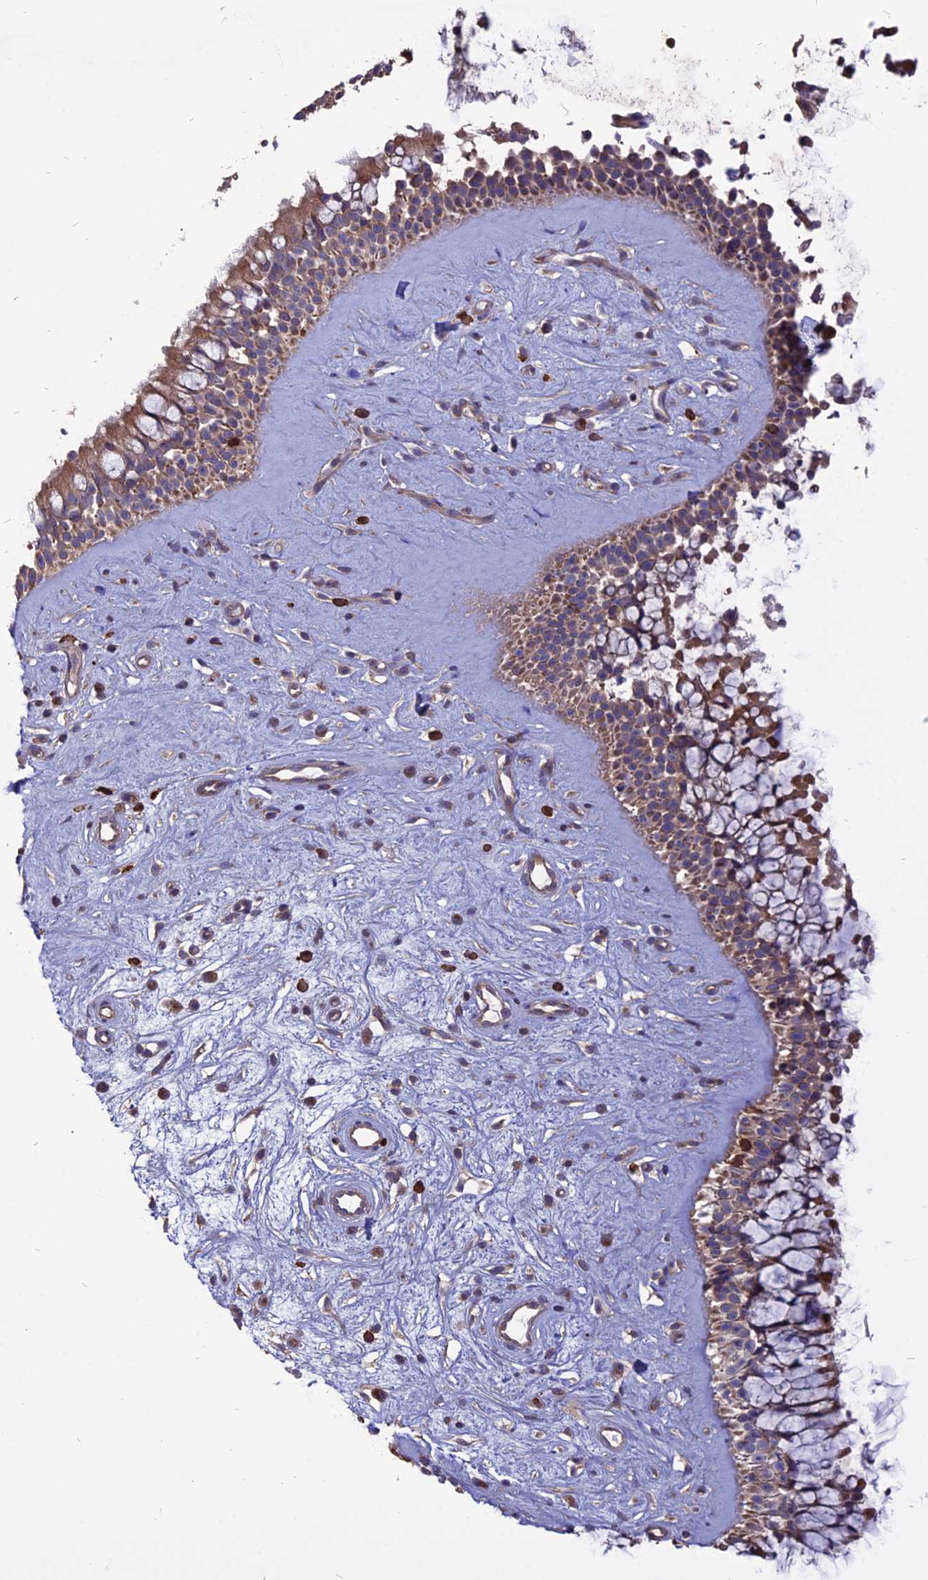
{"staining": {"intensity": "weak", "quantity": ">75%", "location": "cytoplasmic/membranous"}, "tissue": "nasopharynx", "cell_type": "Respiratory epithelial cells", "image_type": "normal", "snomed": [{"axis": "morphology", "description": "Normal tissue, NOS"}, {"axis": "topography", "description": "Nasopharynx"}], "caption": "The histopathology image reveals immunohistochemical staining of benign nasopharynx. There is weak cytoplasmic/membranous positivity is appreciated in approximately >75% of respiratory epithelial cells.", "gene": "CARMIL2", "patient": {"sex": "male", "age": 32}}